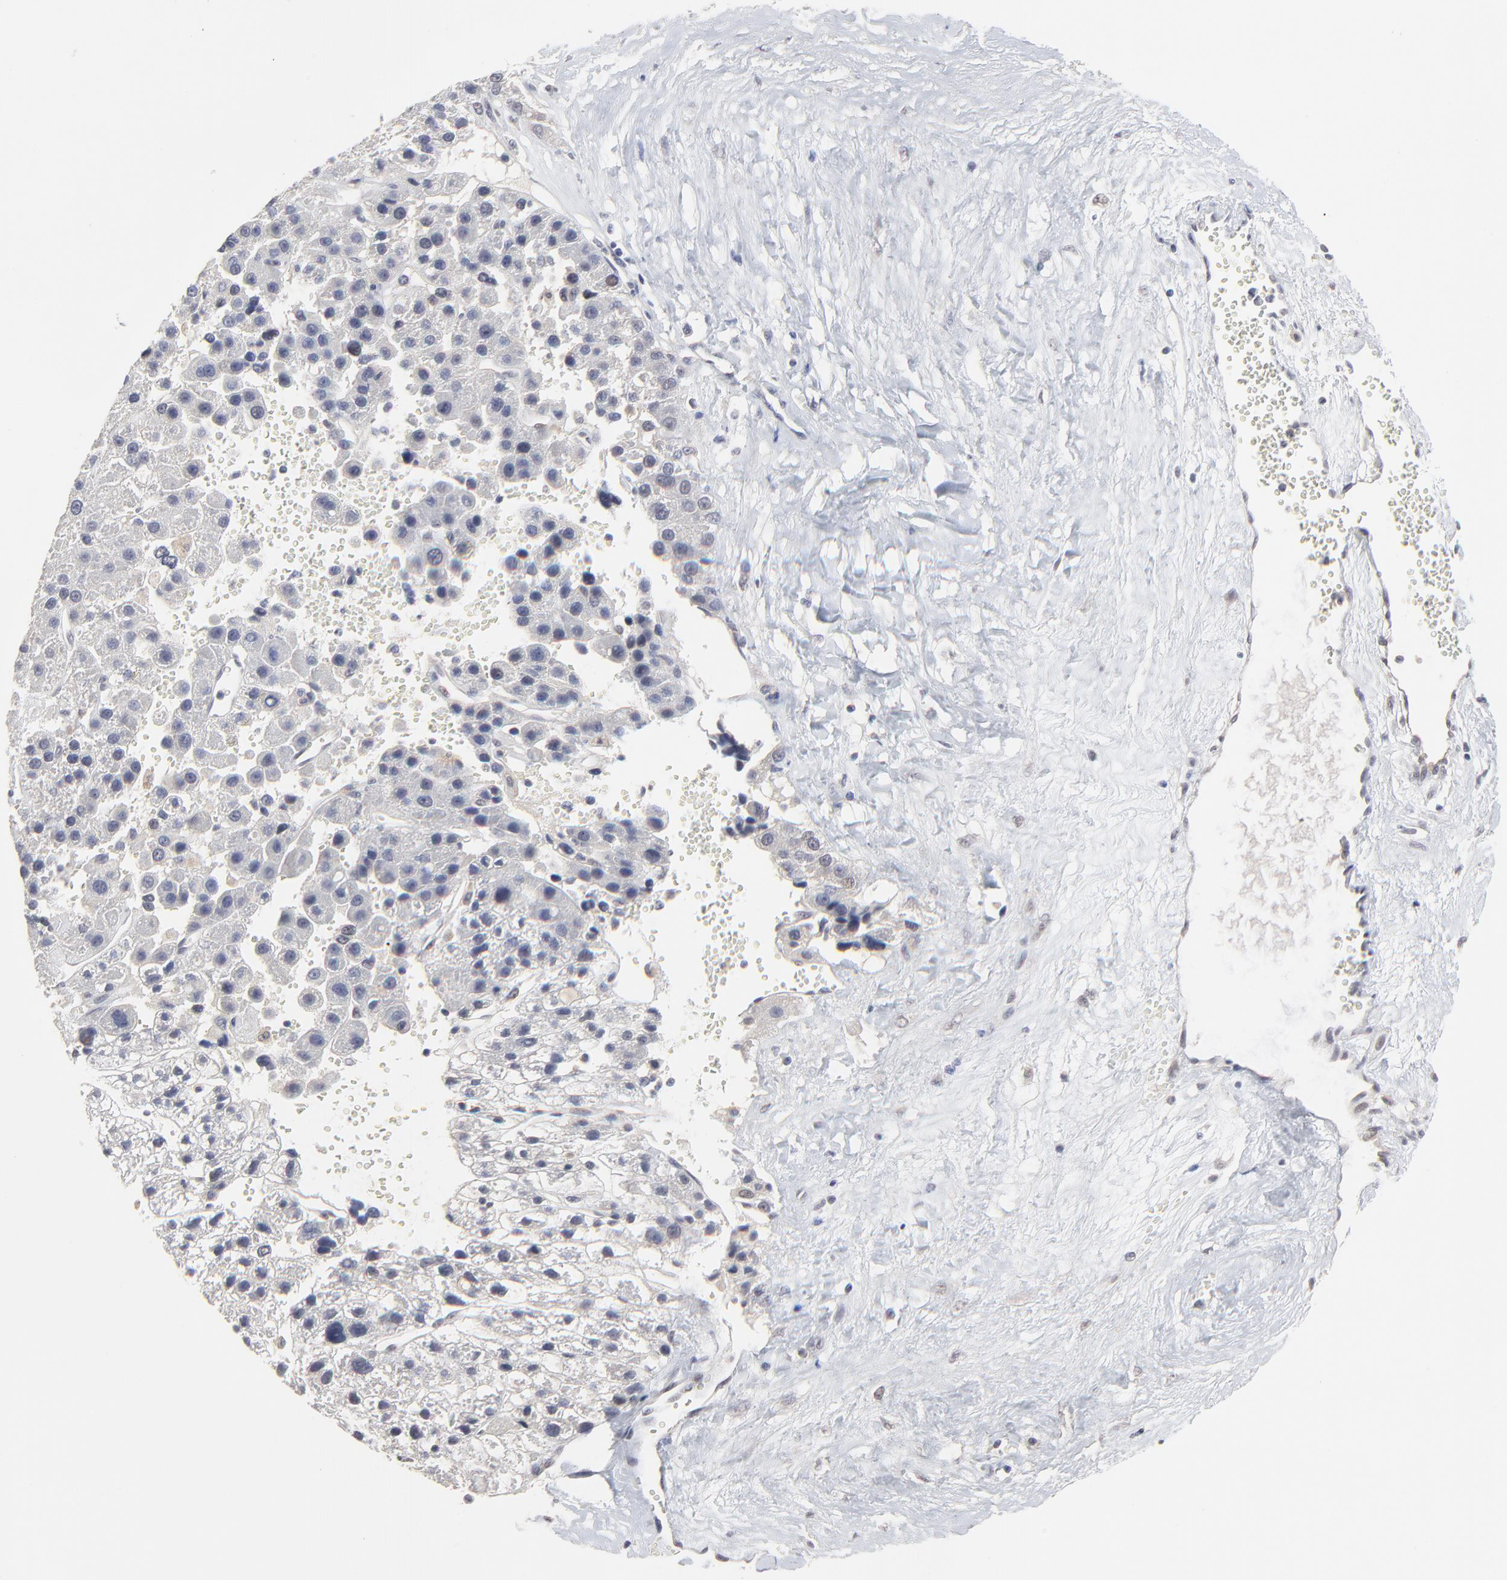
{"staining": {"intensity": "negative", "quantity": "none", "location": "none"}, "tissue": "liver cancer", "cell_type": "Tumor cells", "image_type": "cancer", "snomed": [{"axis": "morphology", "description": "Carcinoma, Hepatocellular, NOS"}, {"axis": "topography", "description": "Liver"}], "caption": "This is a micrograph of immunohistochemistry staining of liver cancer (hepatocellular carcinoma), which shows no staining in tumor cells.", "gene": "FAM199X", "patient": {"sex": "female", "age": 85}}